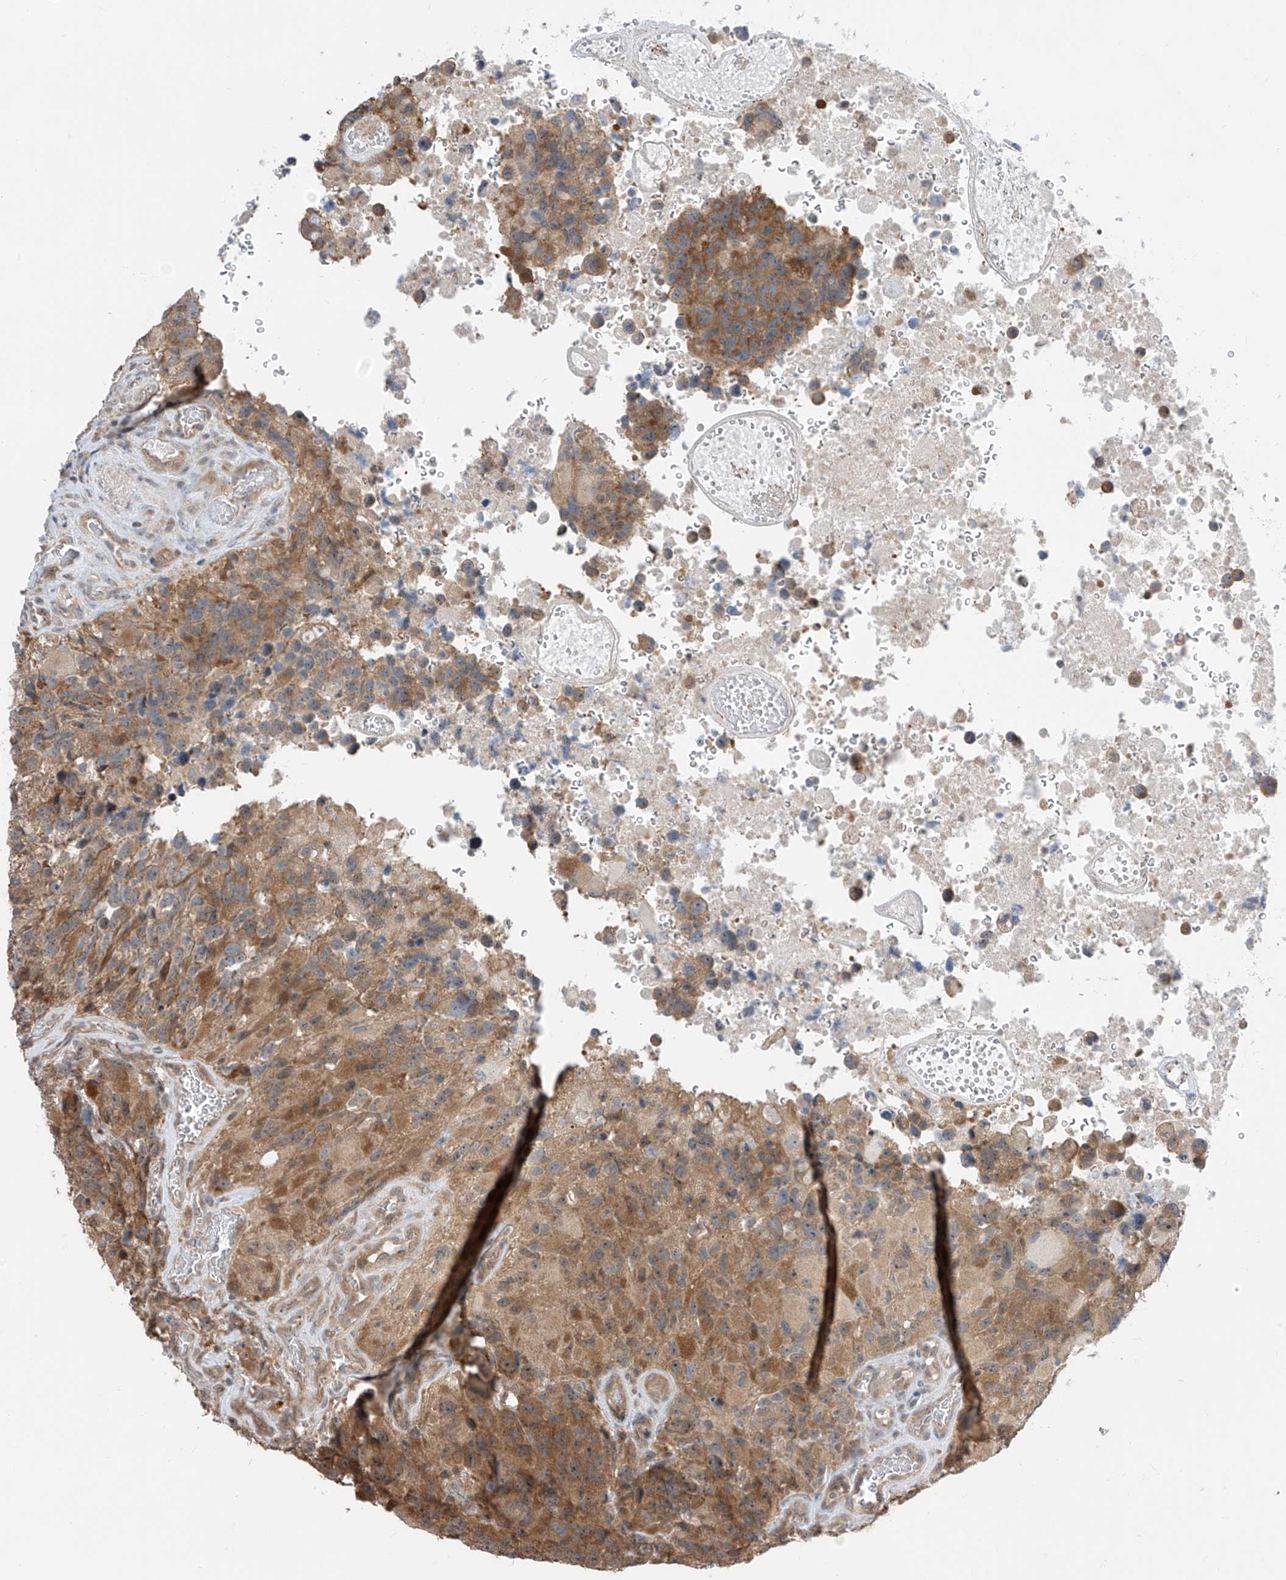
{"staining": {"intensity": "moderate", "quantity": ">75%", "location": "cytoplasmic/membranous"}, "tissue": "glioma", "cell_type": "Tumor cells", "image_type": "cancer", "snomed": [{"axis": "morphology", "description": "Glioma, malignant, High grade"}, {"axis": "topography", "description": "Brain"}], "caption": "Brown immunohistochemical staining in human glioma exhibits moderate cytoplasmic/membranous expression in about >75% of tumor cells.", "gene": "TTC38", "patient": {"sex": "male", "age": 69}}